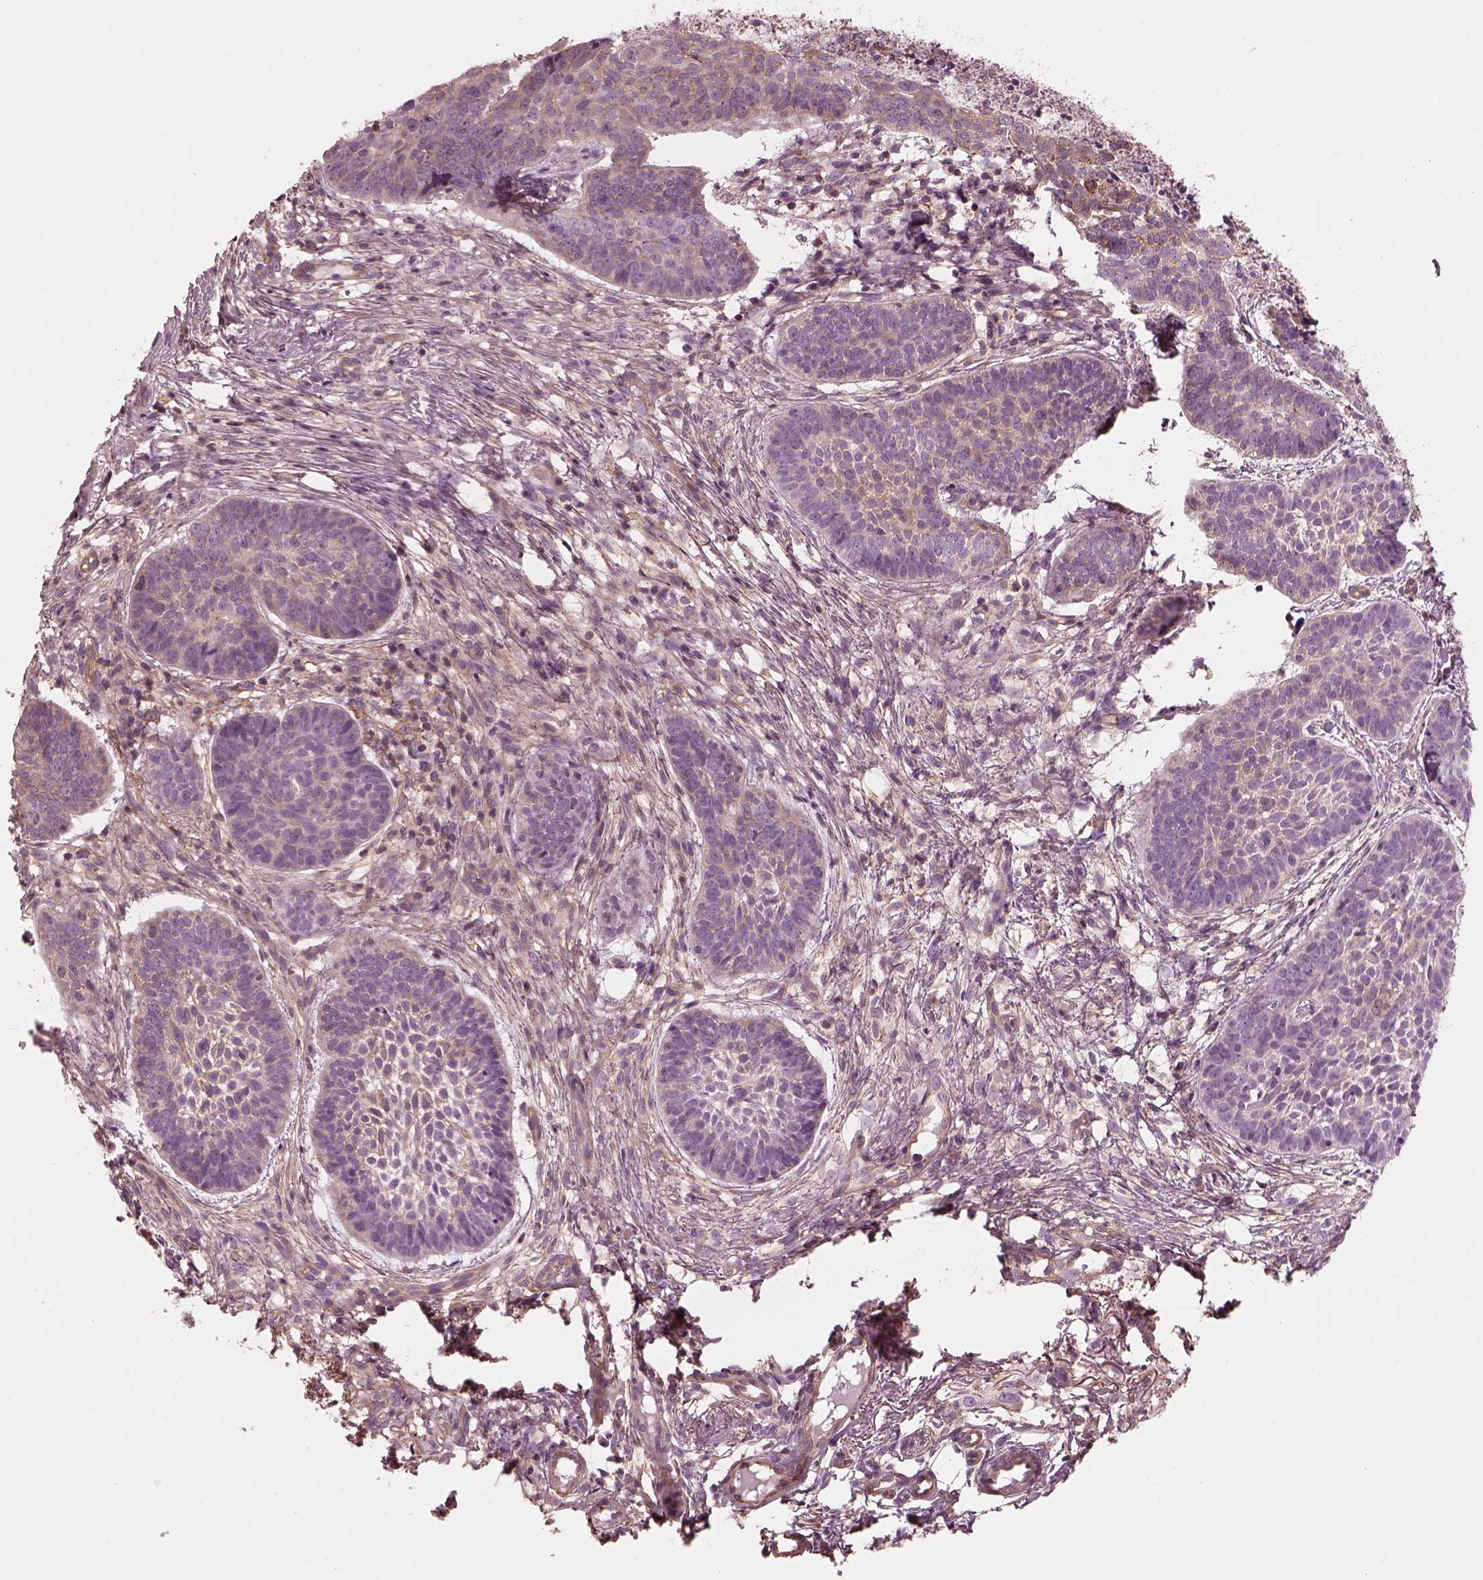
{"staining": {"intensity": "negative", "quantity": "none", "location": "none"}, "tissue": "skin cancer", "cell_type": "Tumor cells", "image_type": "cancer", "snomed": [{"axis": "morphology", "description": "Basal cell carcinoma"}, {"axis": "topography", "description": "Skin"}], "caption": "Micrograph shows no significant protein staining in tumor cells of basal cell carcinoma (skin). Brightfield microscopy of immunohistochemistry (IHC) stained with DAB (3,3'-diaminobenzidine) (brown) and hematoxylin (blue), captured at high magnification.", "gene": "ELAPOR1", "patient": {"sex": "male", "age": 72}}